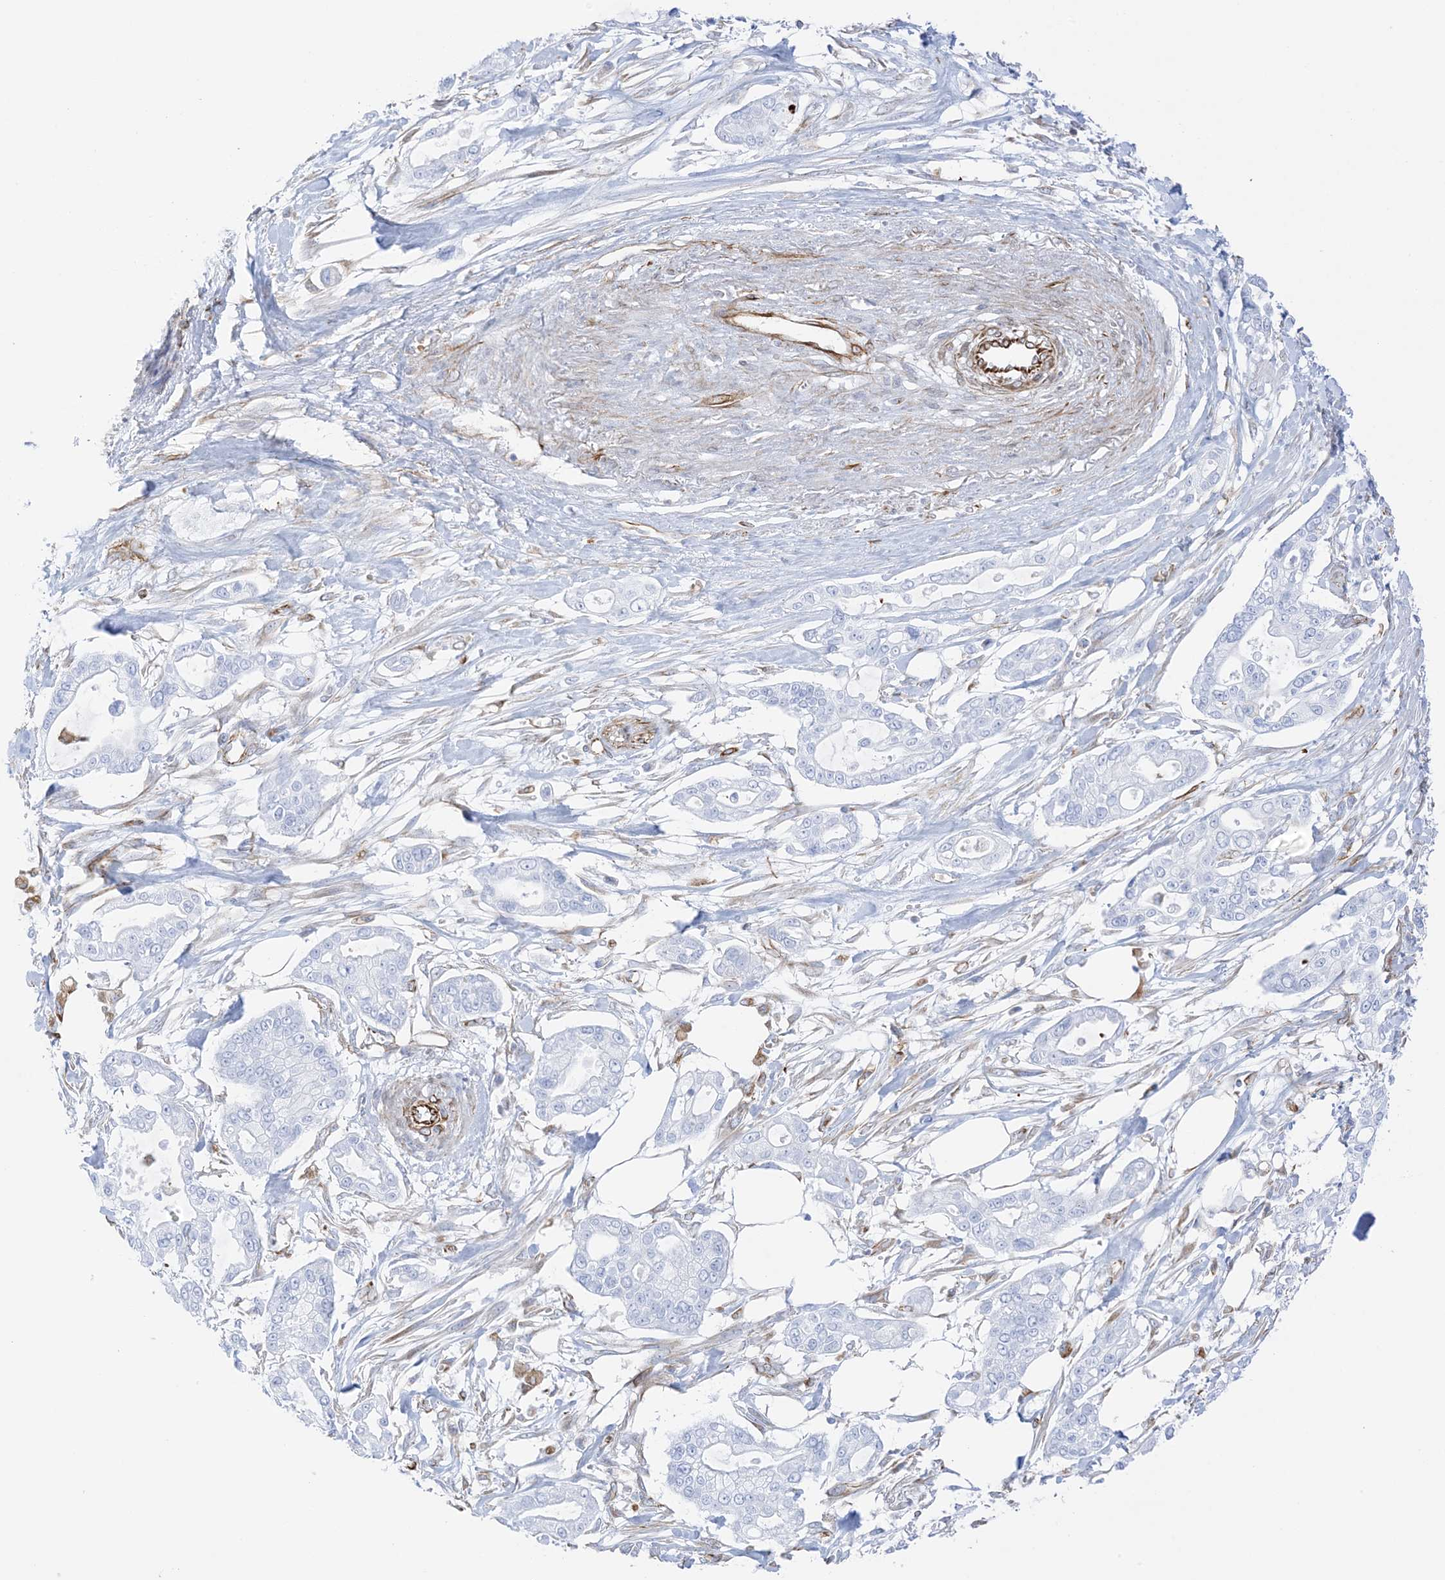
{"staining": {"intensity": "negative", "quantity": "none", "location": "none"}, "tissue": "pancreatic cancer", "cell_type": "Tumor cells", "image_type": "cancer", "snomed": [{"axis": "morphology", "description": "Adenocarcinoma, NOS"}, {"axis": "topography", "description": "Pancreas"}], "caption": "Immunohistochemical staining of human pancreatic cancer demonstrates no significant expression in tumor cells.", "gene": "PID1", "patient": {"sex": "male", "age": 68}}